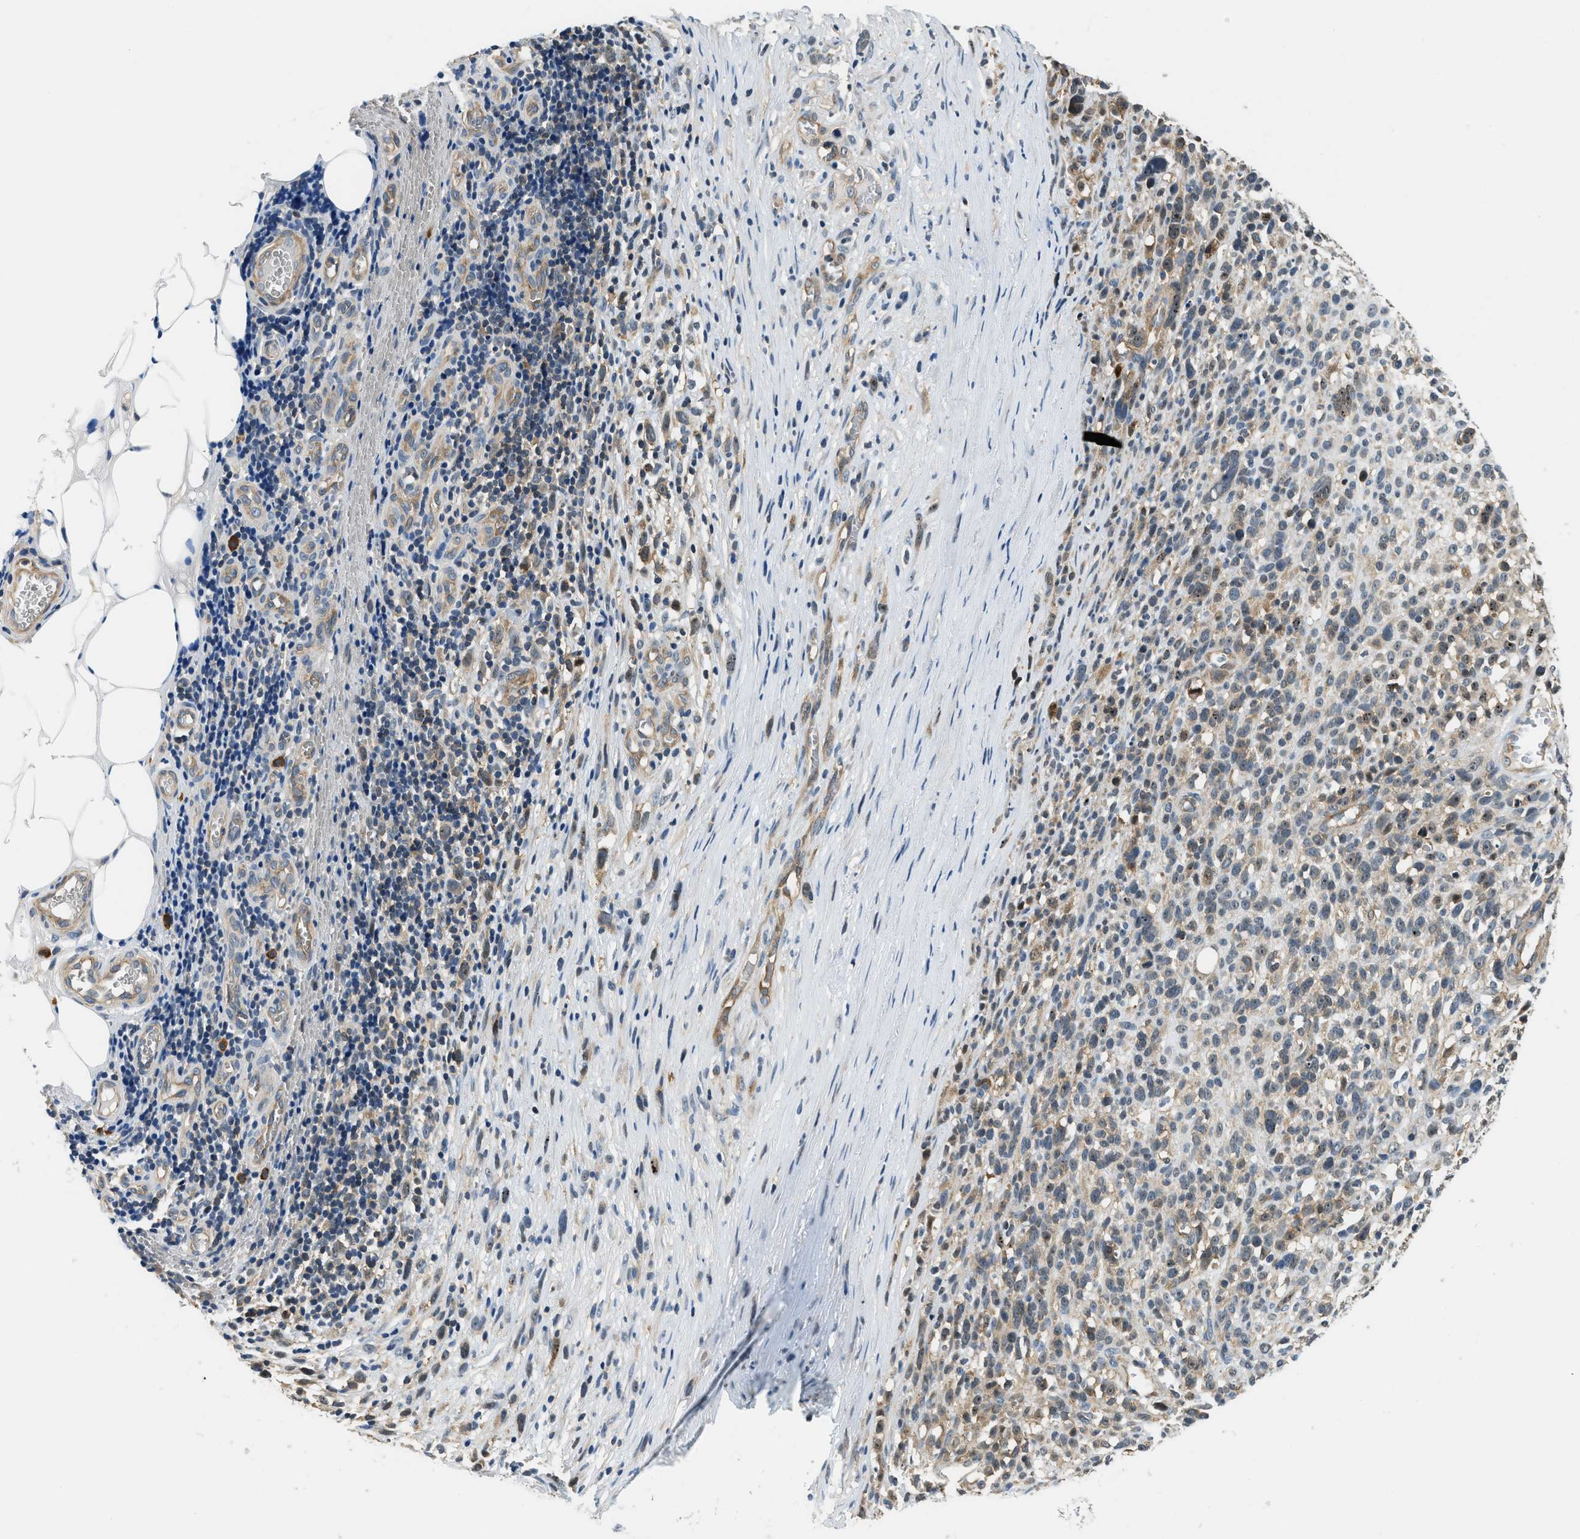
{"staining": {"intensity": "weak", "quantity": "<25%", "location": "cytoplasmic/membranous"}, "tissue": "melanoma", "cell_type": "Tumor cells", "image_type": "cancer", "snomed": [{"axis": "morphology", "description": "Malignant melanoma, NOS"}, {"axis": "topography", "description": "Skin"}], "caption": "DAB immunohistochemical staining of melanoma exhibits no significant positivity in tumor cells.", "gene": "CBLB", "patient": {"sex": "female", "age": 55}}